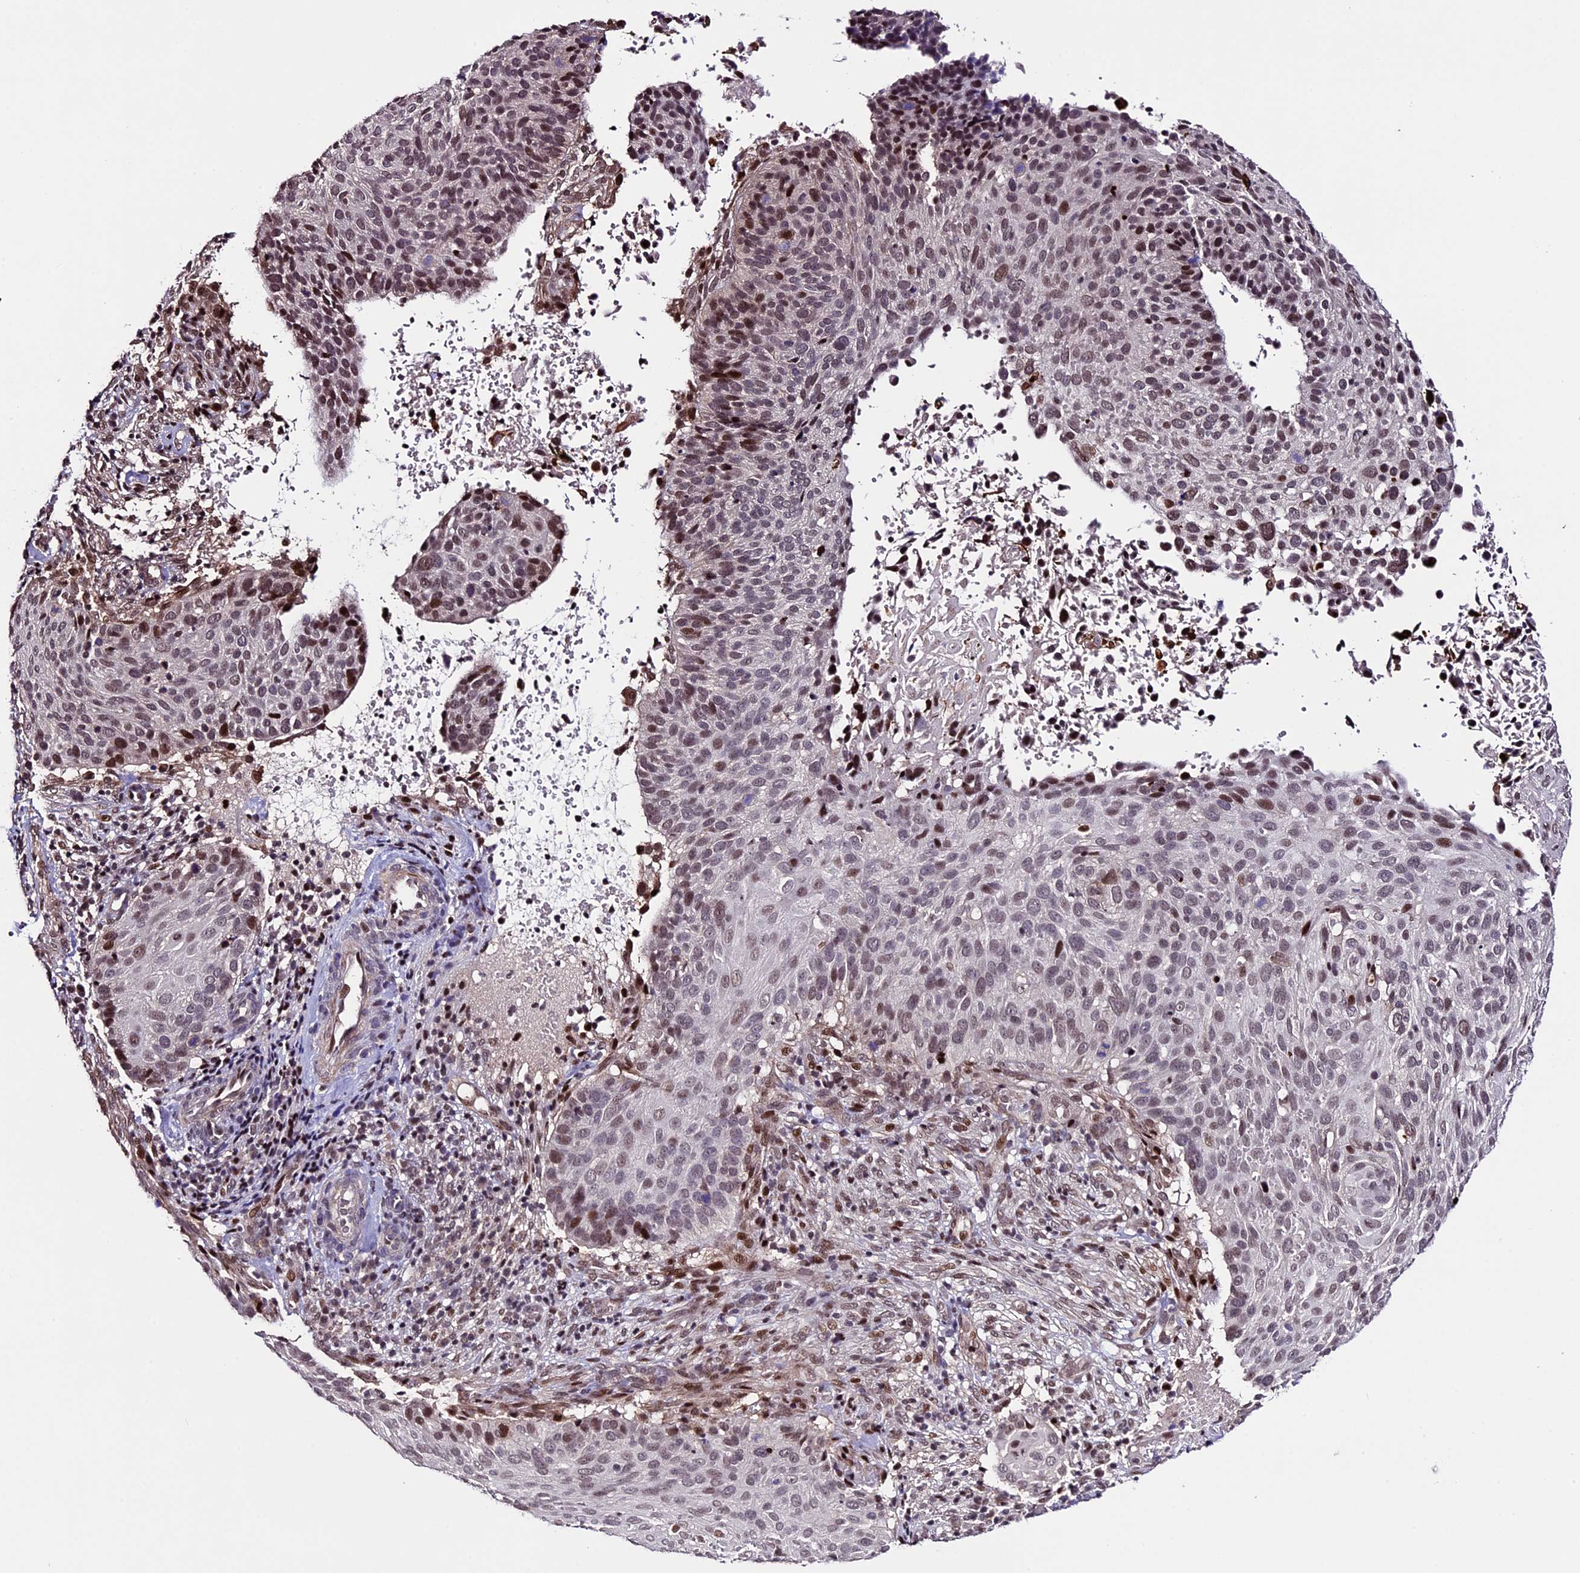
{"staining": {"intensity": "moderate", "quantity": "25%-75%", "location": "nuclear"}, "tissue": "cervical cancer", "cell_type": "Tumor cells", "image_type": "cancer", "snomed": [{"axis": "morphology", "description": "Squamous cell carcinoma, NOS"}, {"axis": "topography", "description": "Cervix"}], "caption": "About 25%-75% of tumor cells in human cervical squamous cell carcinoma reveal moderate nuclear protein staining as visualized by brown immunohistochemical staining.", "gene": "TCP11L2", "patient": {"sex": "female", "age": 74}}